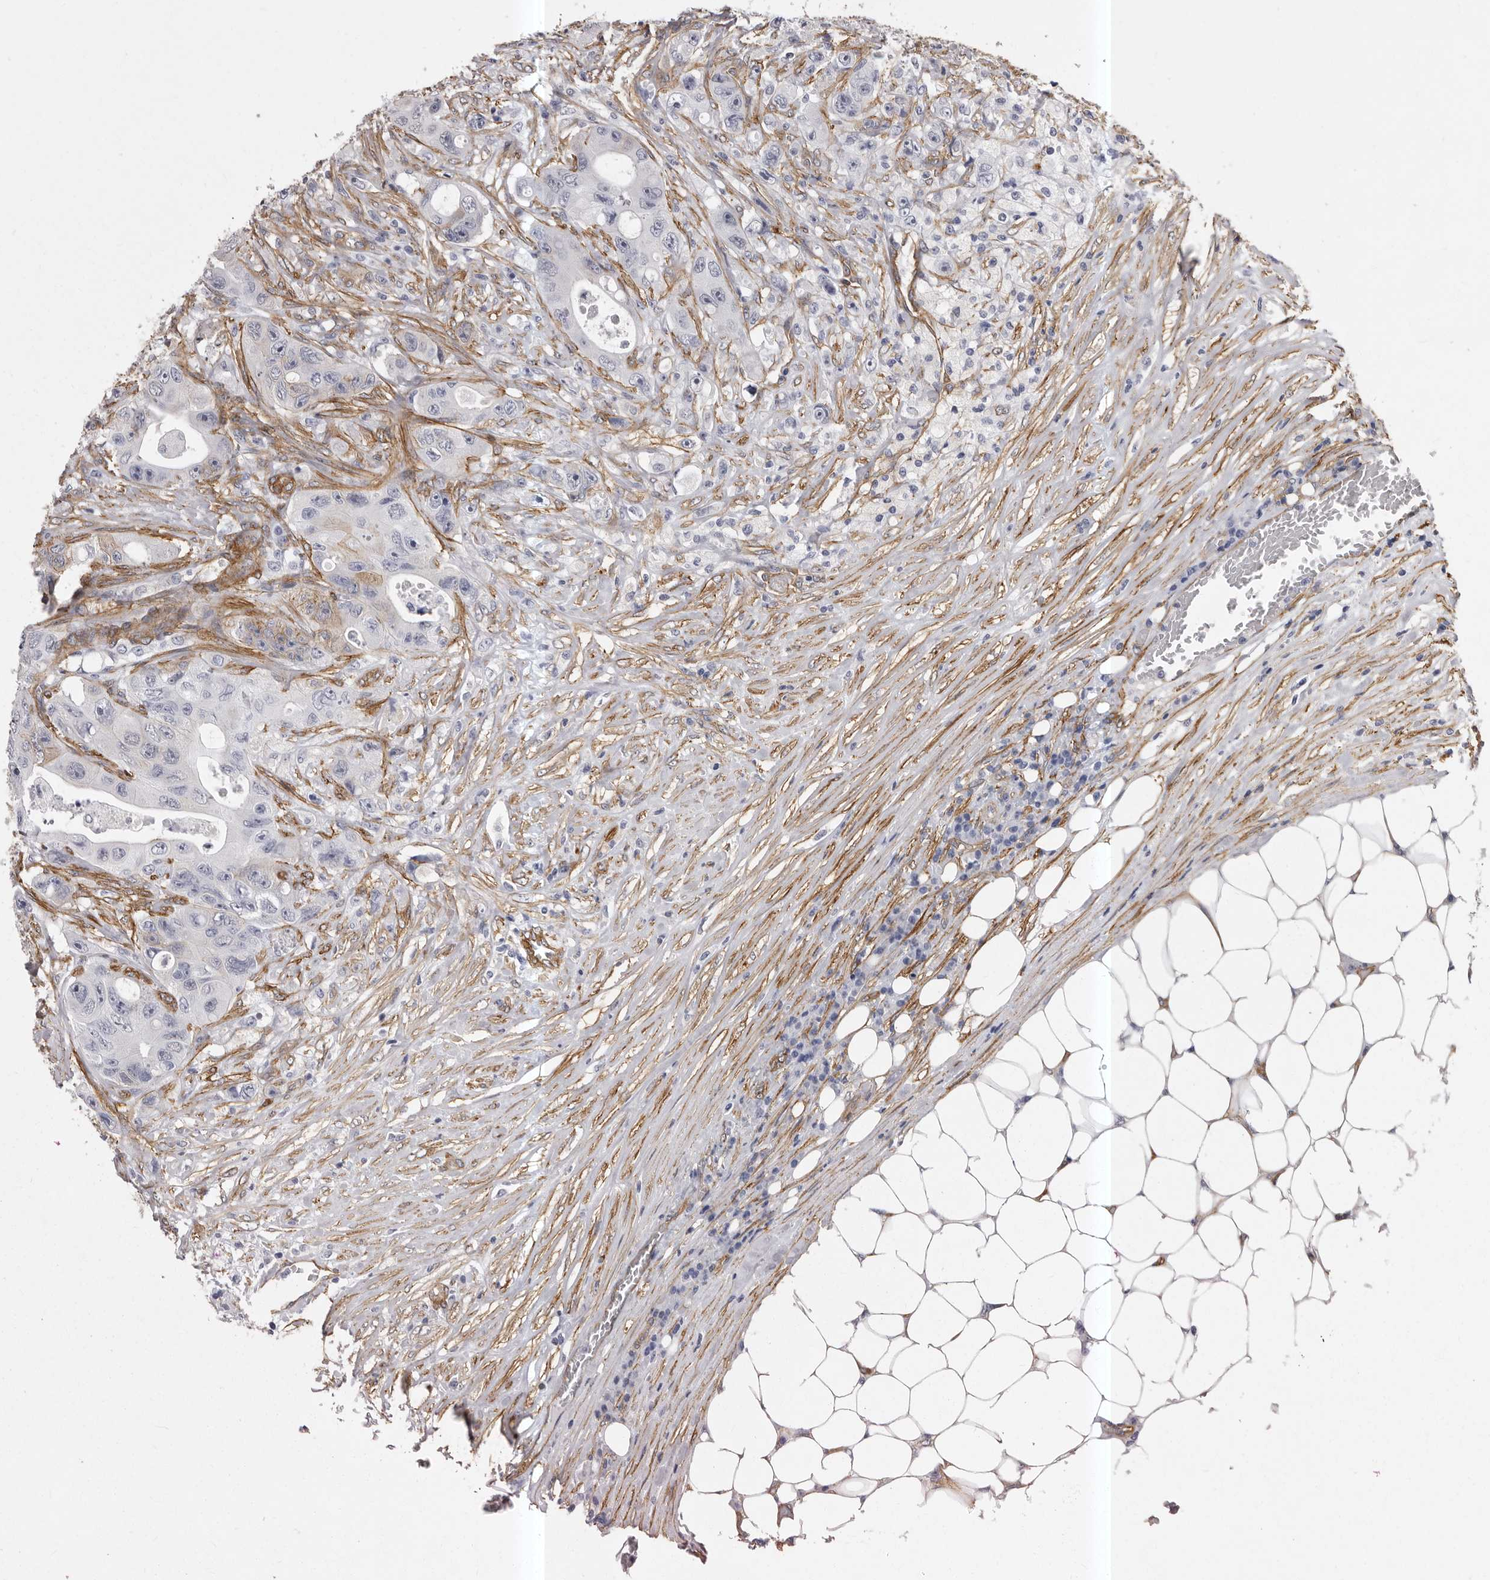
{"staining": {"intensity": "negative", "quantity": "none", "location": "none"}, "tissue": "colorectal cancer", "cell_type": "Tumor cells", "image_type": "cancer", "snomed": [{"axis": "morphology", "description": "Adenocarcinoma, NOS"}, {"axis": "topography", "description": "Colon"}], "caption": "Human colorectal adenocarcinoma stained for a protein using IHC demonstrates no positivity in tumor cells.", "gene": "ENAH", "patient": {"sex": "female", "age": 46}}